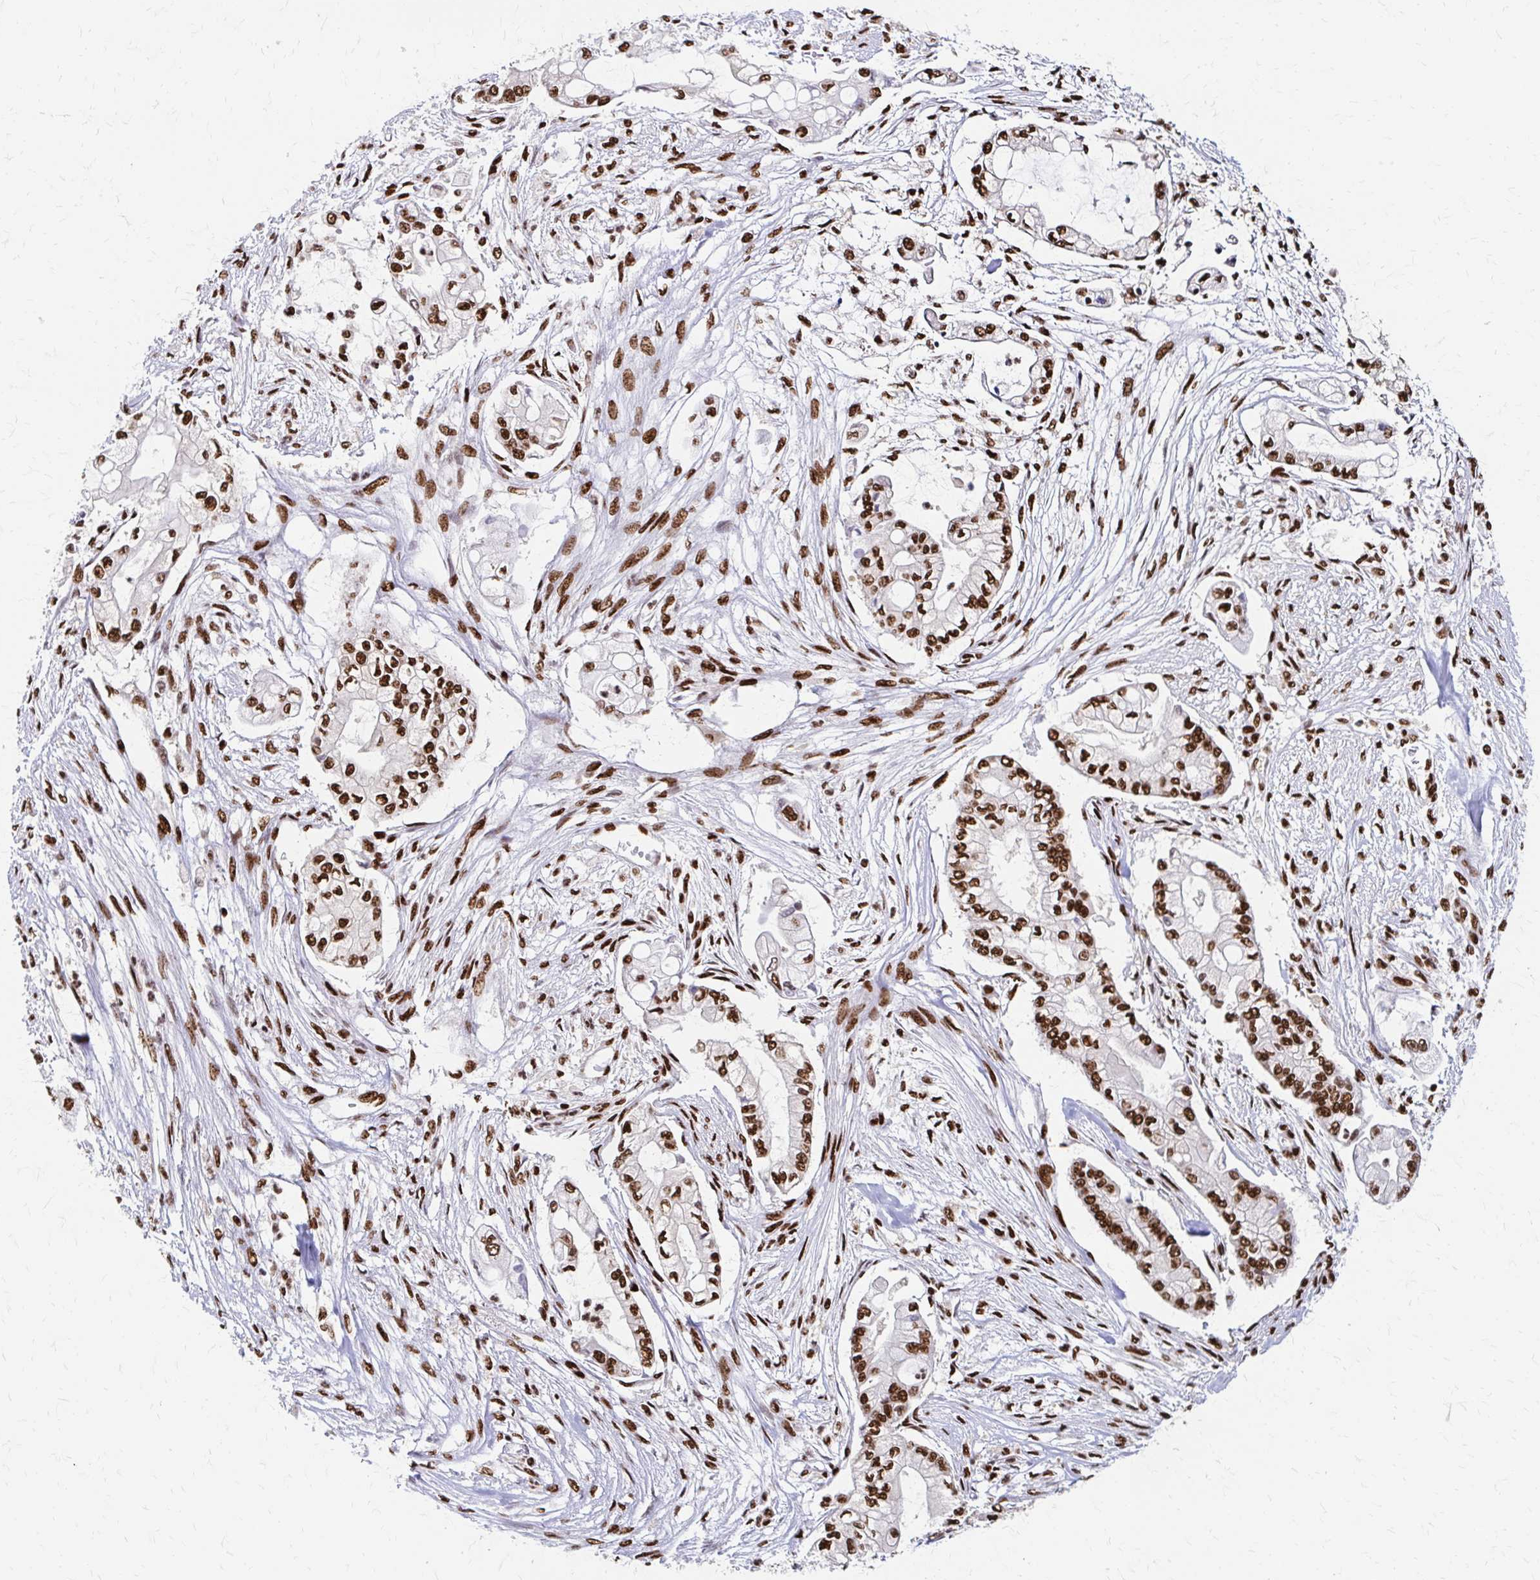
{"staining": {"intensity": "strong", "quantity": ">75%", "location": "nuclear"}, "tissue": "pancreatic cancer", "cell_type": "Tumor cells", "image_type": "cancer", "snomed": [{"axis": "morphology", "description": "Adenocarcinoma, NOS"}, {"axis": "topography", "description": "Pancreas"}], "caption": "This micrograph reveals pancreatic cancer (adenocarcinoma) stained with IHC to label a protein in brown. The nuclear of tumor cells show strong positivity for the protein. Nuclei are counter-stained blue.", "gene": "CNKSR3", "patient": {"sex": "female", "age": 69}}